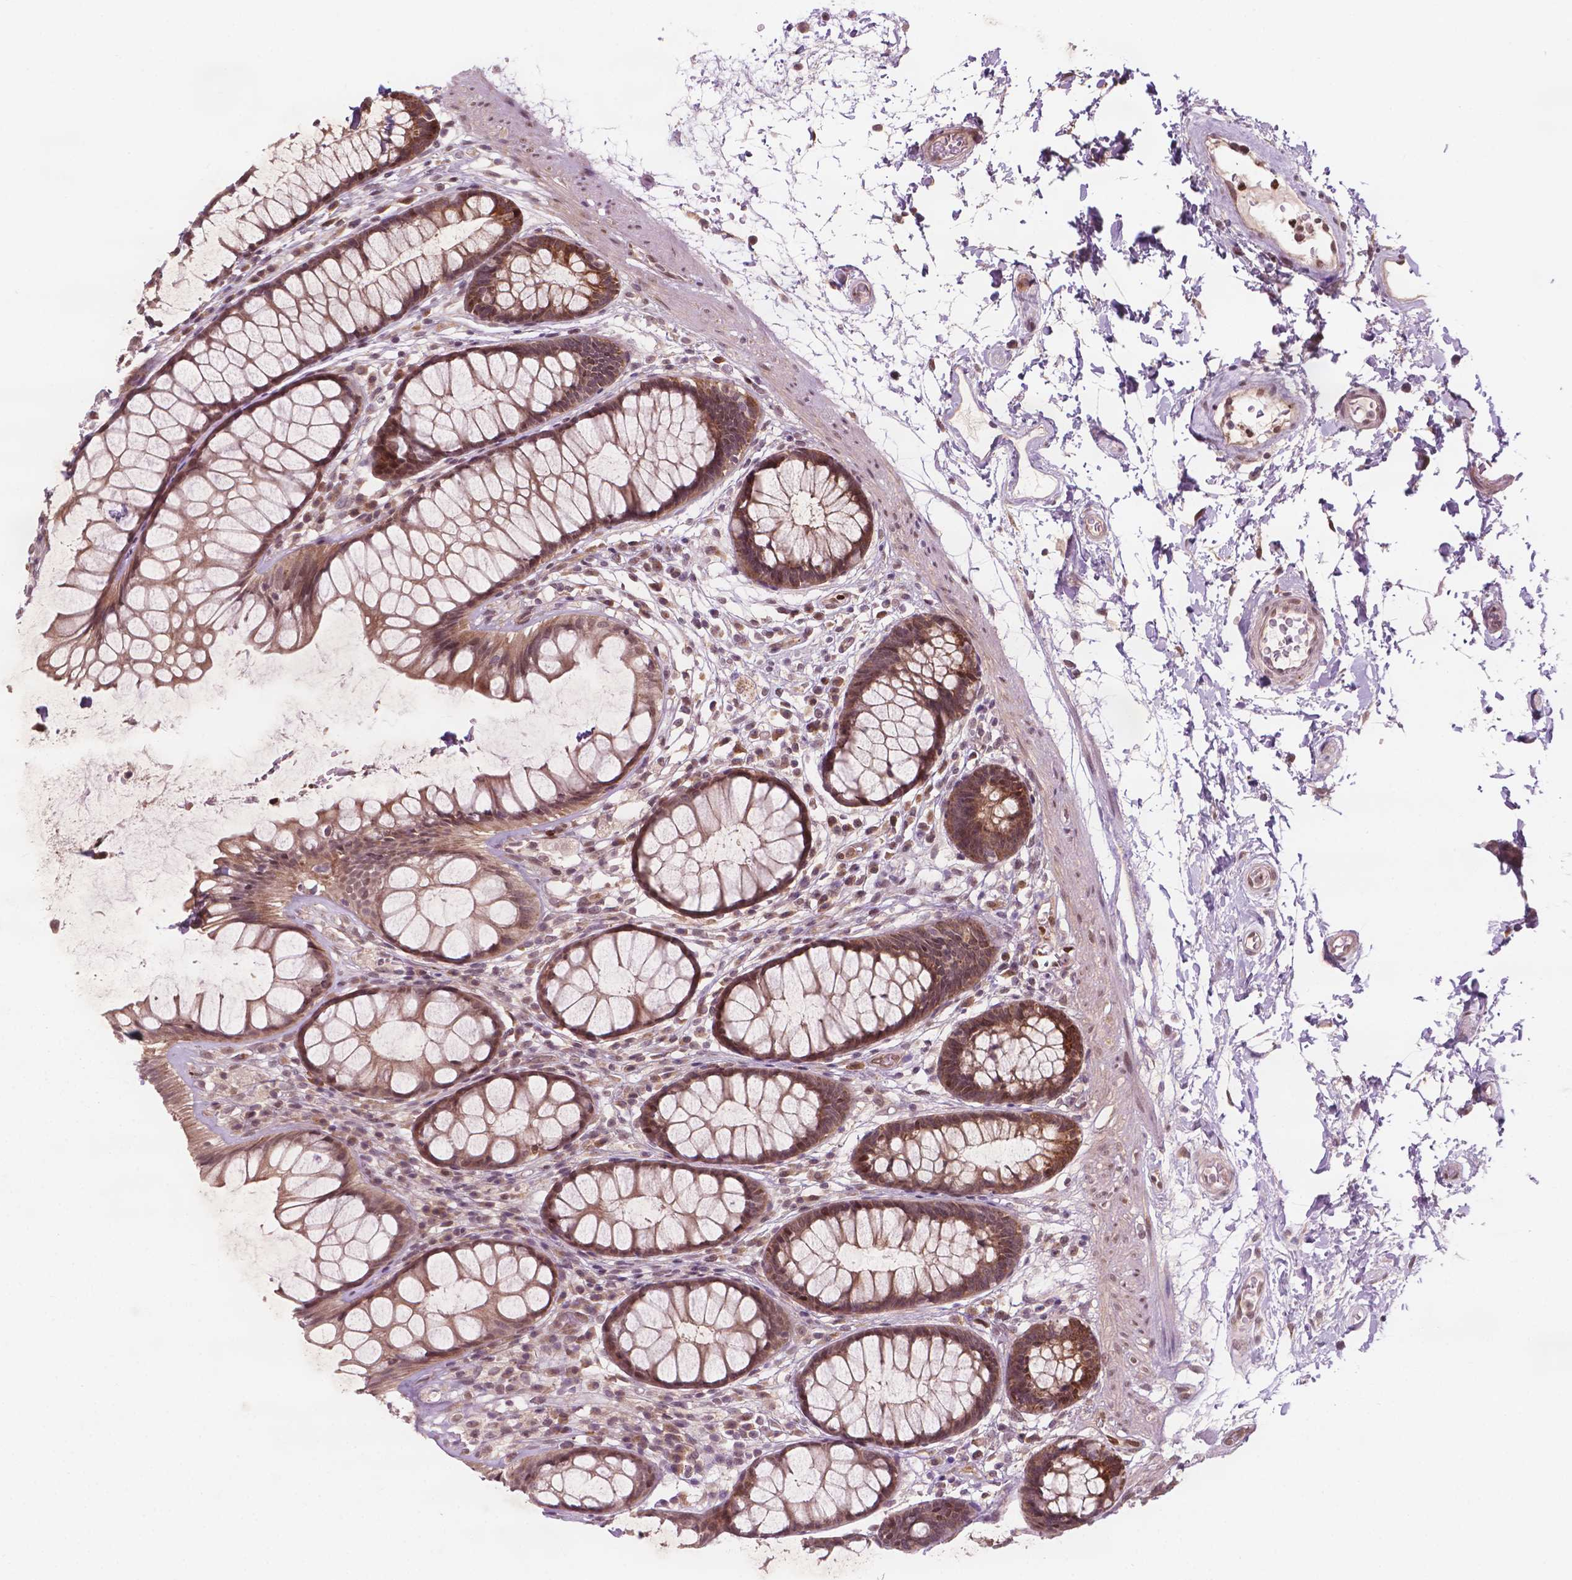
{"staining": {"intensity": "moderate", "quantity": ">75%", "location": "cytoplasmic/membranous"}, "tissue": "rectum", "cell_type": "Glandular cells", "image_type": "normal", "snomed": [{"axis": "morphology", "description": "Normal tissue, NOS"}, {"axis": "topography", "description": "Rectum"}], "caption": "Protein positivity by immunohistochemistry demonstrates moderate cytoplasmic/membranous positivity in approximately >75% of glandular cells in normal rectum.", "gene": "NFAT5", "patient": {"sex": "male", "age": 72}}